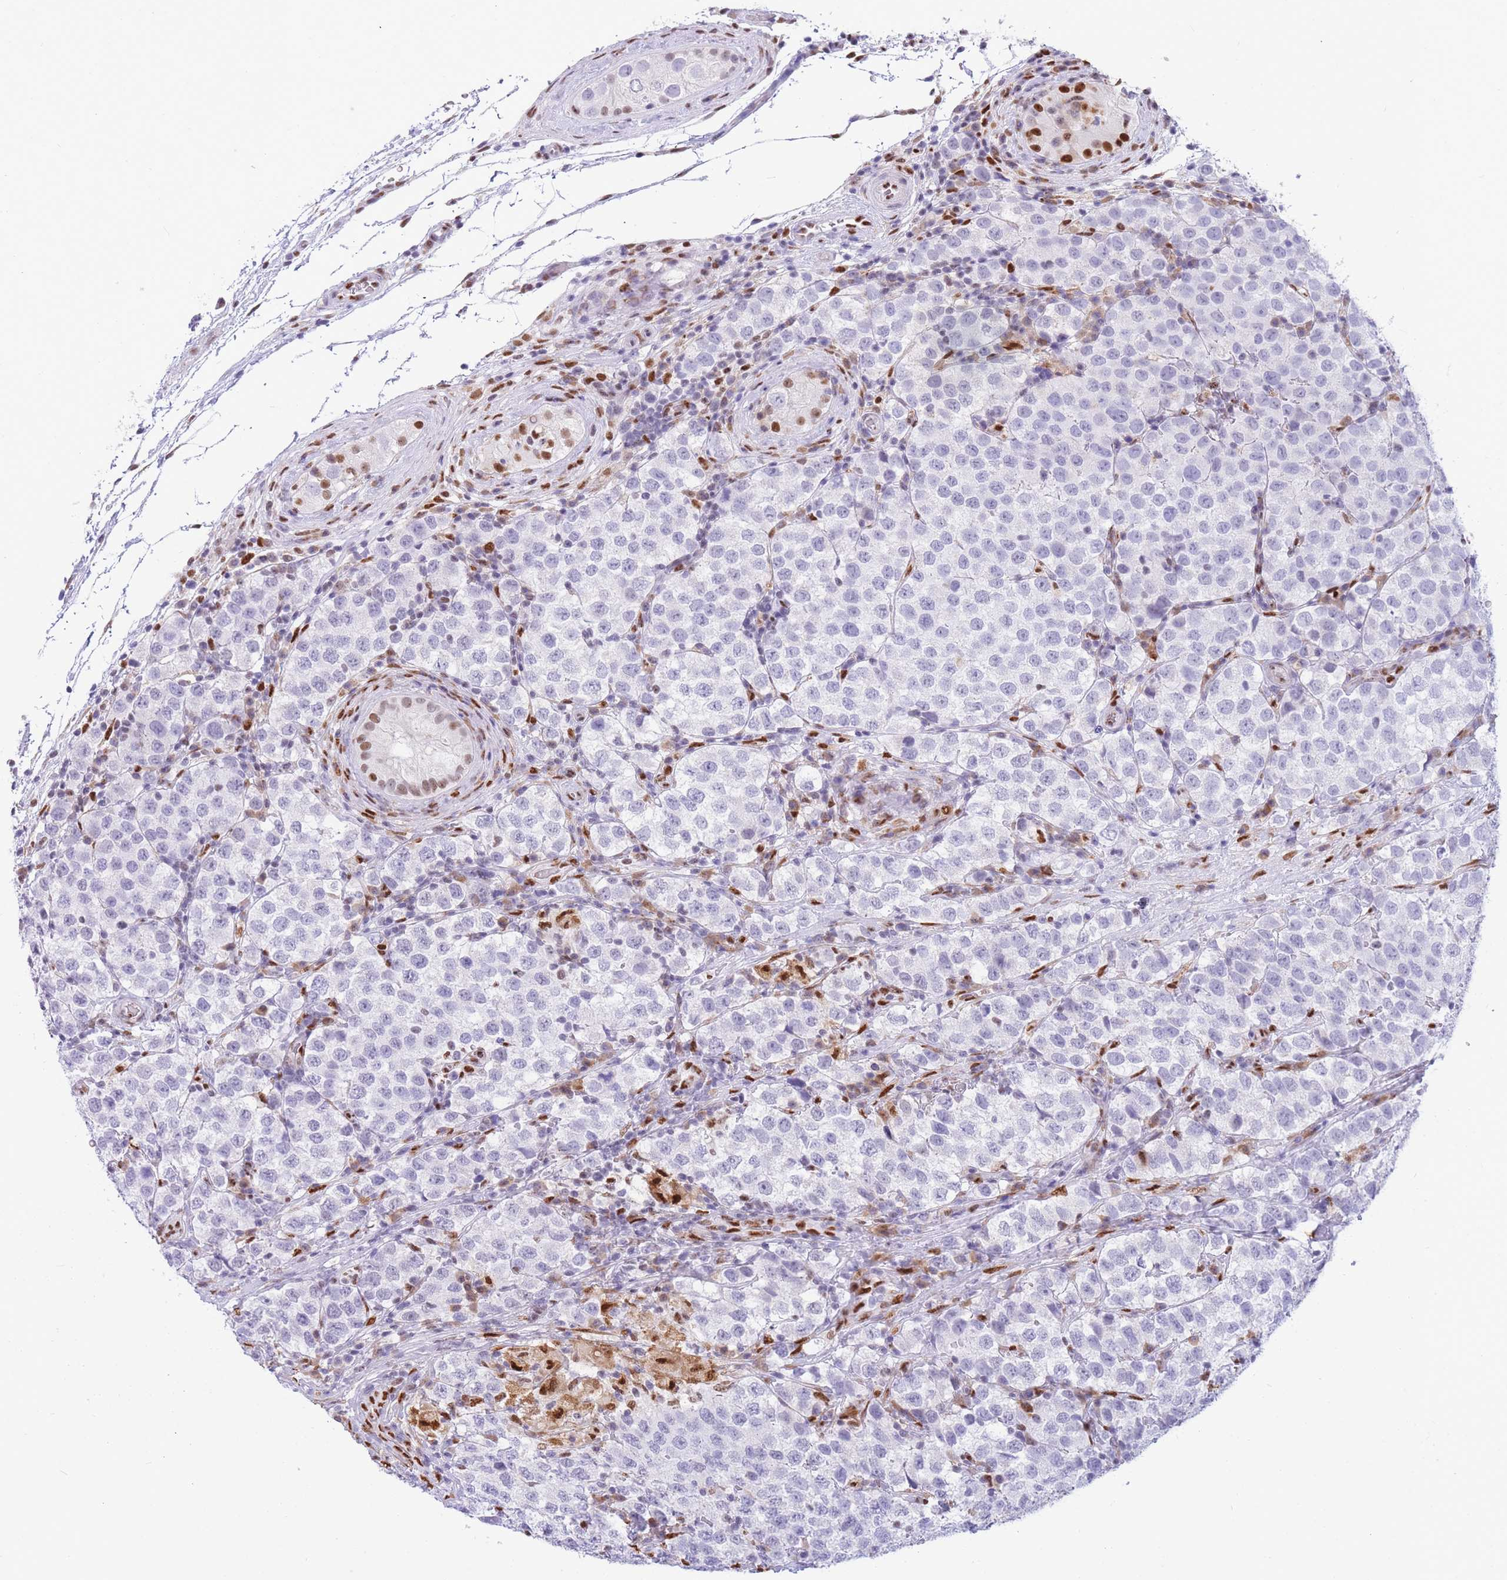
{"staining": {"intensity": "negative", "quantity": "none", "location": "none"}, "tissue": "testis cancer", "cell_type": "Tumor cells", "image_type": "cancer", "snomed": [{"axis": "morphology", "description": "Seminoma, NOS"}, {"axis": "topography", "description": "Testis"}], "caption": "Tumor cells are negative for protein expression in human testis cancer.", "gene": "FAM153A", "patient": {"sex": "male", "age": 34}}